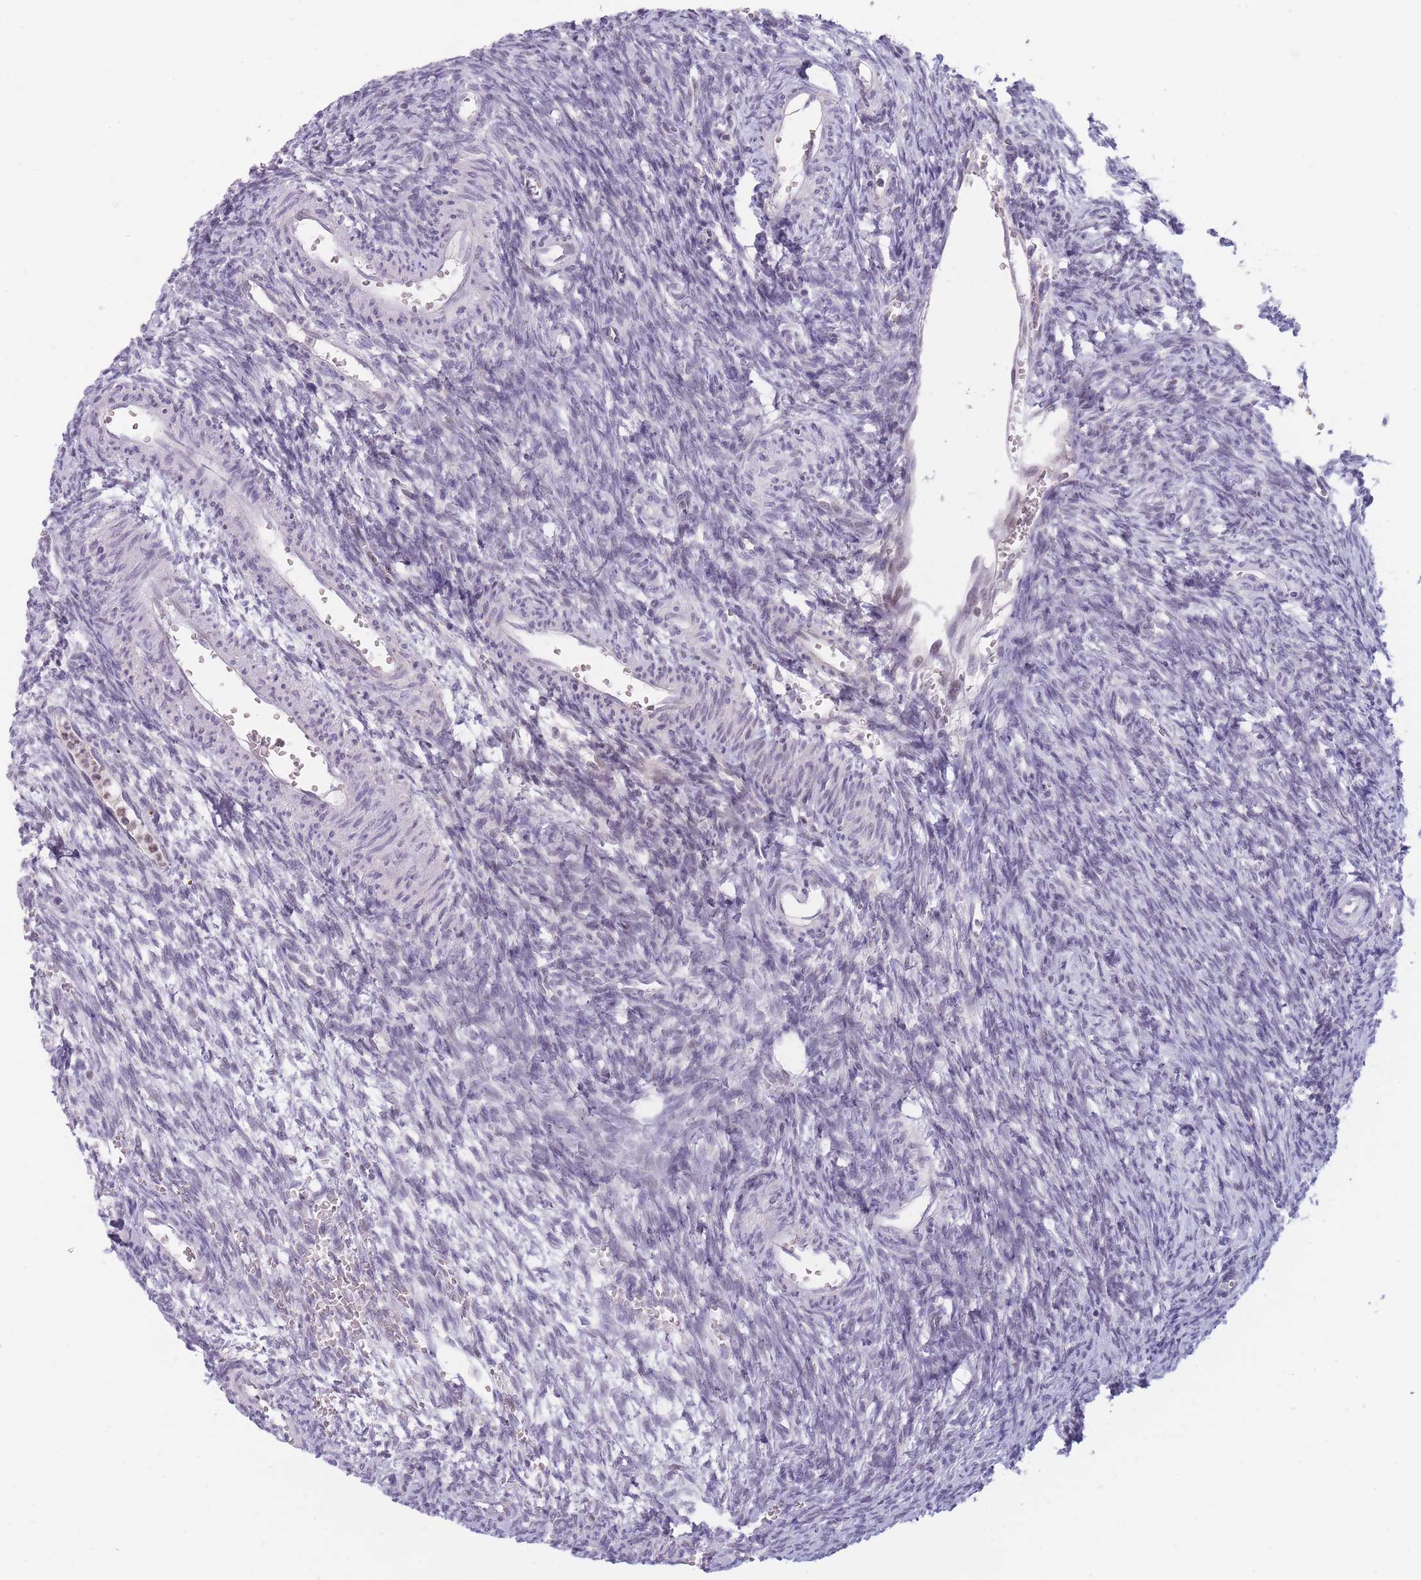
{"staining": {"intensity": "negative", "quantity": "none", "location": "none"}, "tissue": "ovary", "cell_type": "Ovarian stroma cells", "image_type": "normal", "snomed": [{"axis": "morphology", "description": "Normal tissue, NOS"}, {"axis": "topography", "description": "Ovary"}], "caption": "IHC micrograph of normal human ovary stained for a protein (brown), which shows no expression in ovarian stroma cells. (Brightfield microscopy of DAB immunohistochemistry (IHC) at high magnification).", "gene": "ARID3B", "patient": {"sex": "female", "age": 39}}